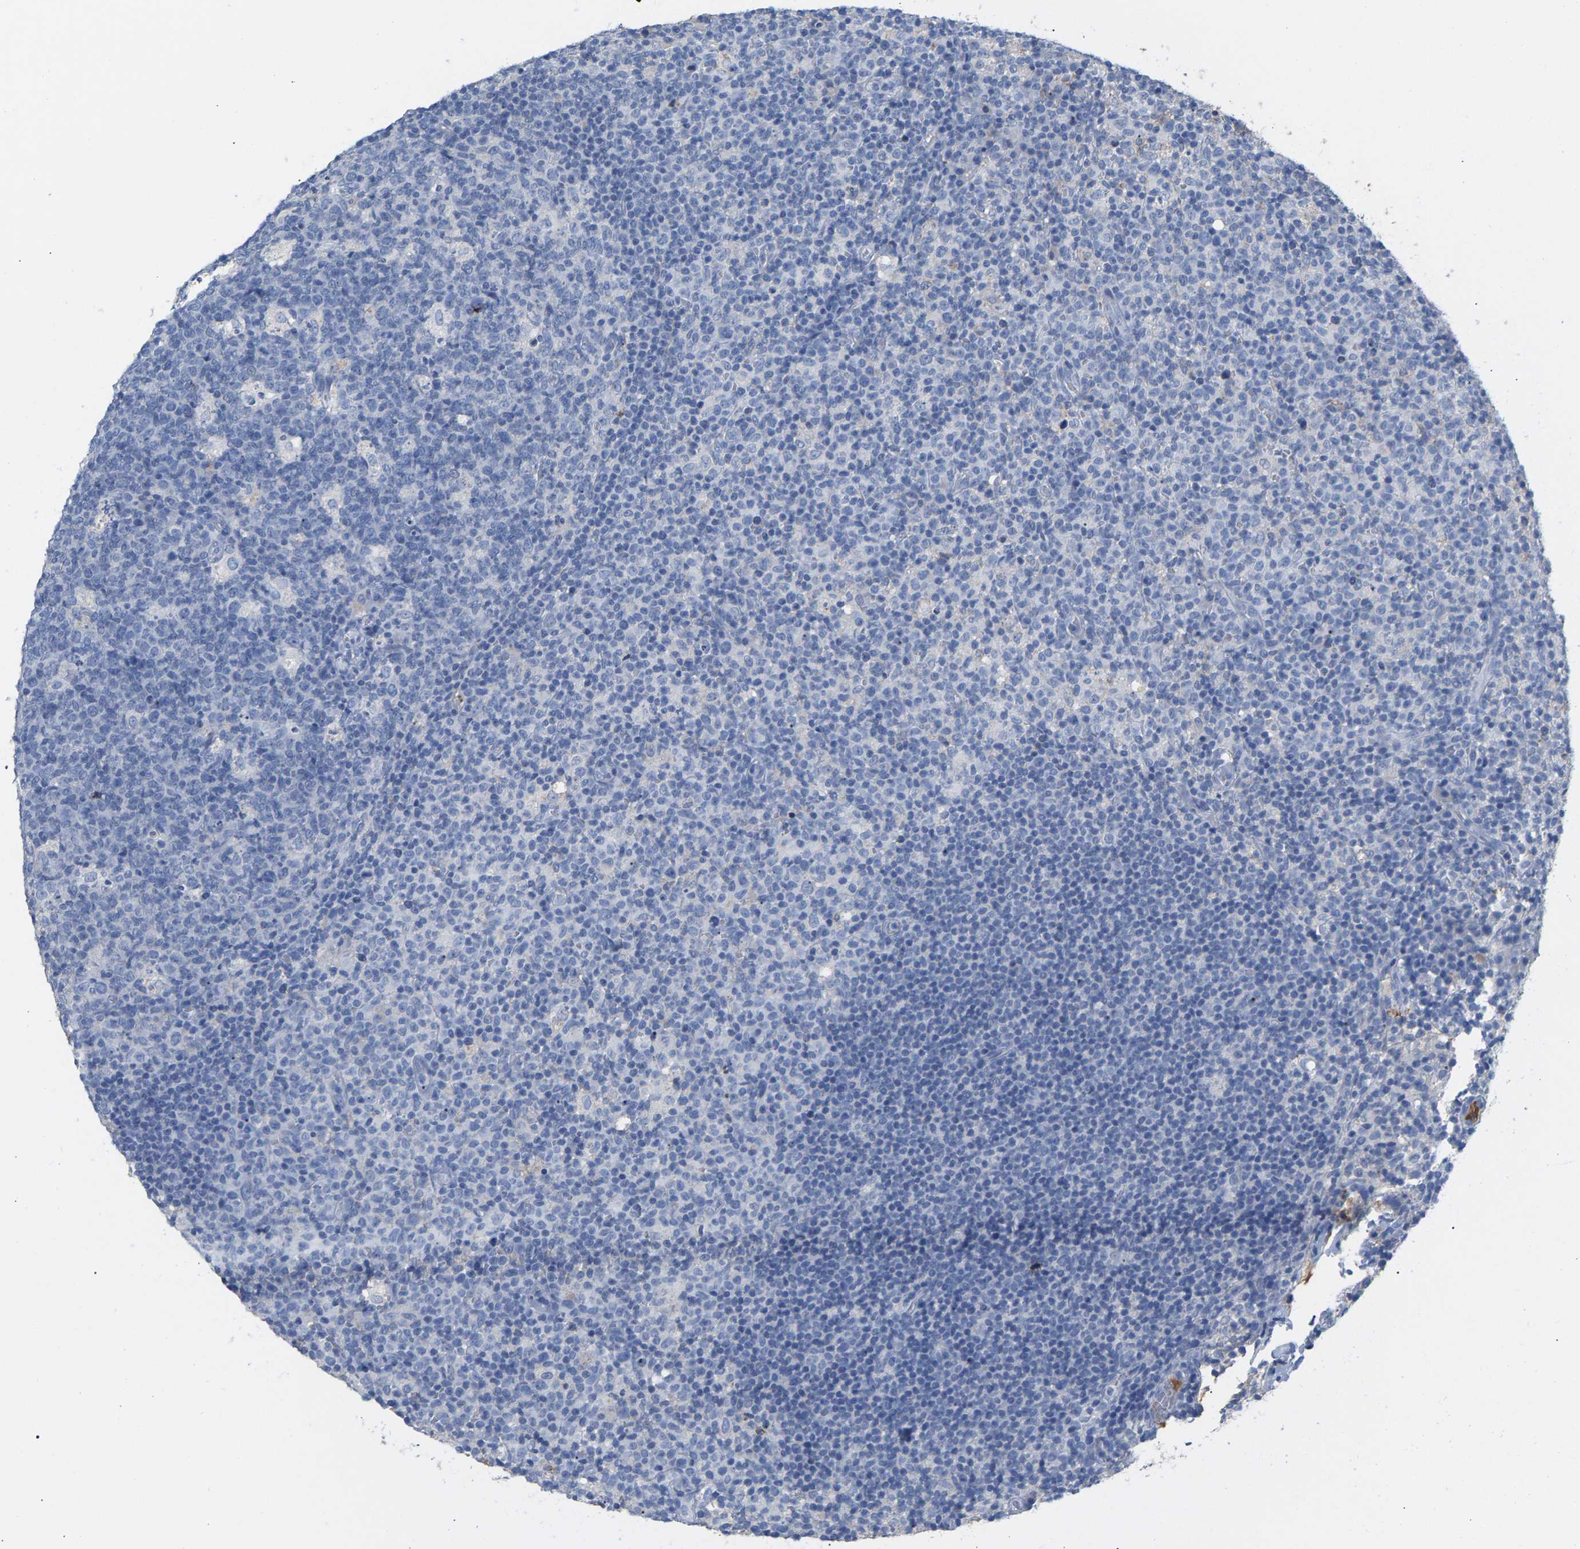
{"staining": {"intensity": "negative", "quantity": "none", "location": "none"}, "tissue": "lymph node", "cell_type": "Germinal center cells", "image_type": "normal", "snomed": [{"axis": "morphology", "description": "Normal tissue, NOS"}, {"axis": "morphology", "description": "Inflammation, NOS"}, {"axis": "topography", "description": "Lymph node"}], "caption": "Germinal center cells show no significant protein staining in benign lymph node. (Brightfield microscopy of DAB immunohistochemistry at high magnification).", "gene": "APOH", "patient": {"sex": "male", "age": 55}}